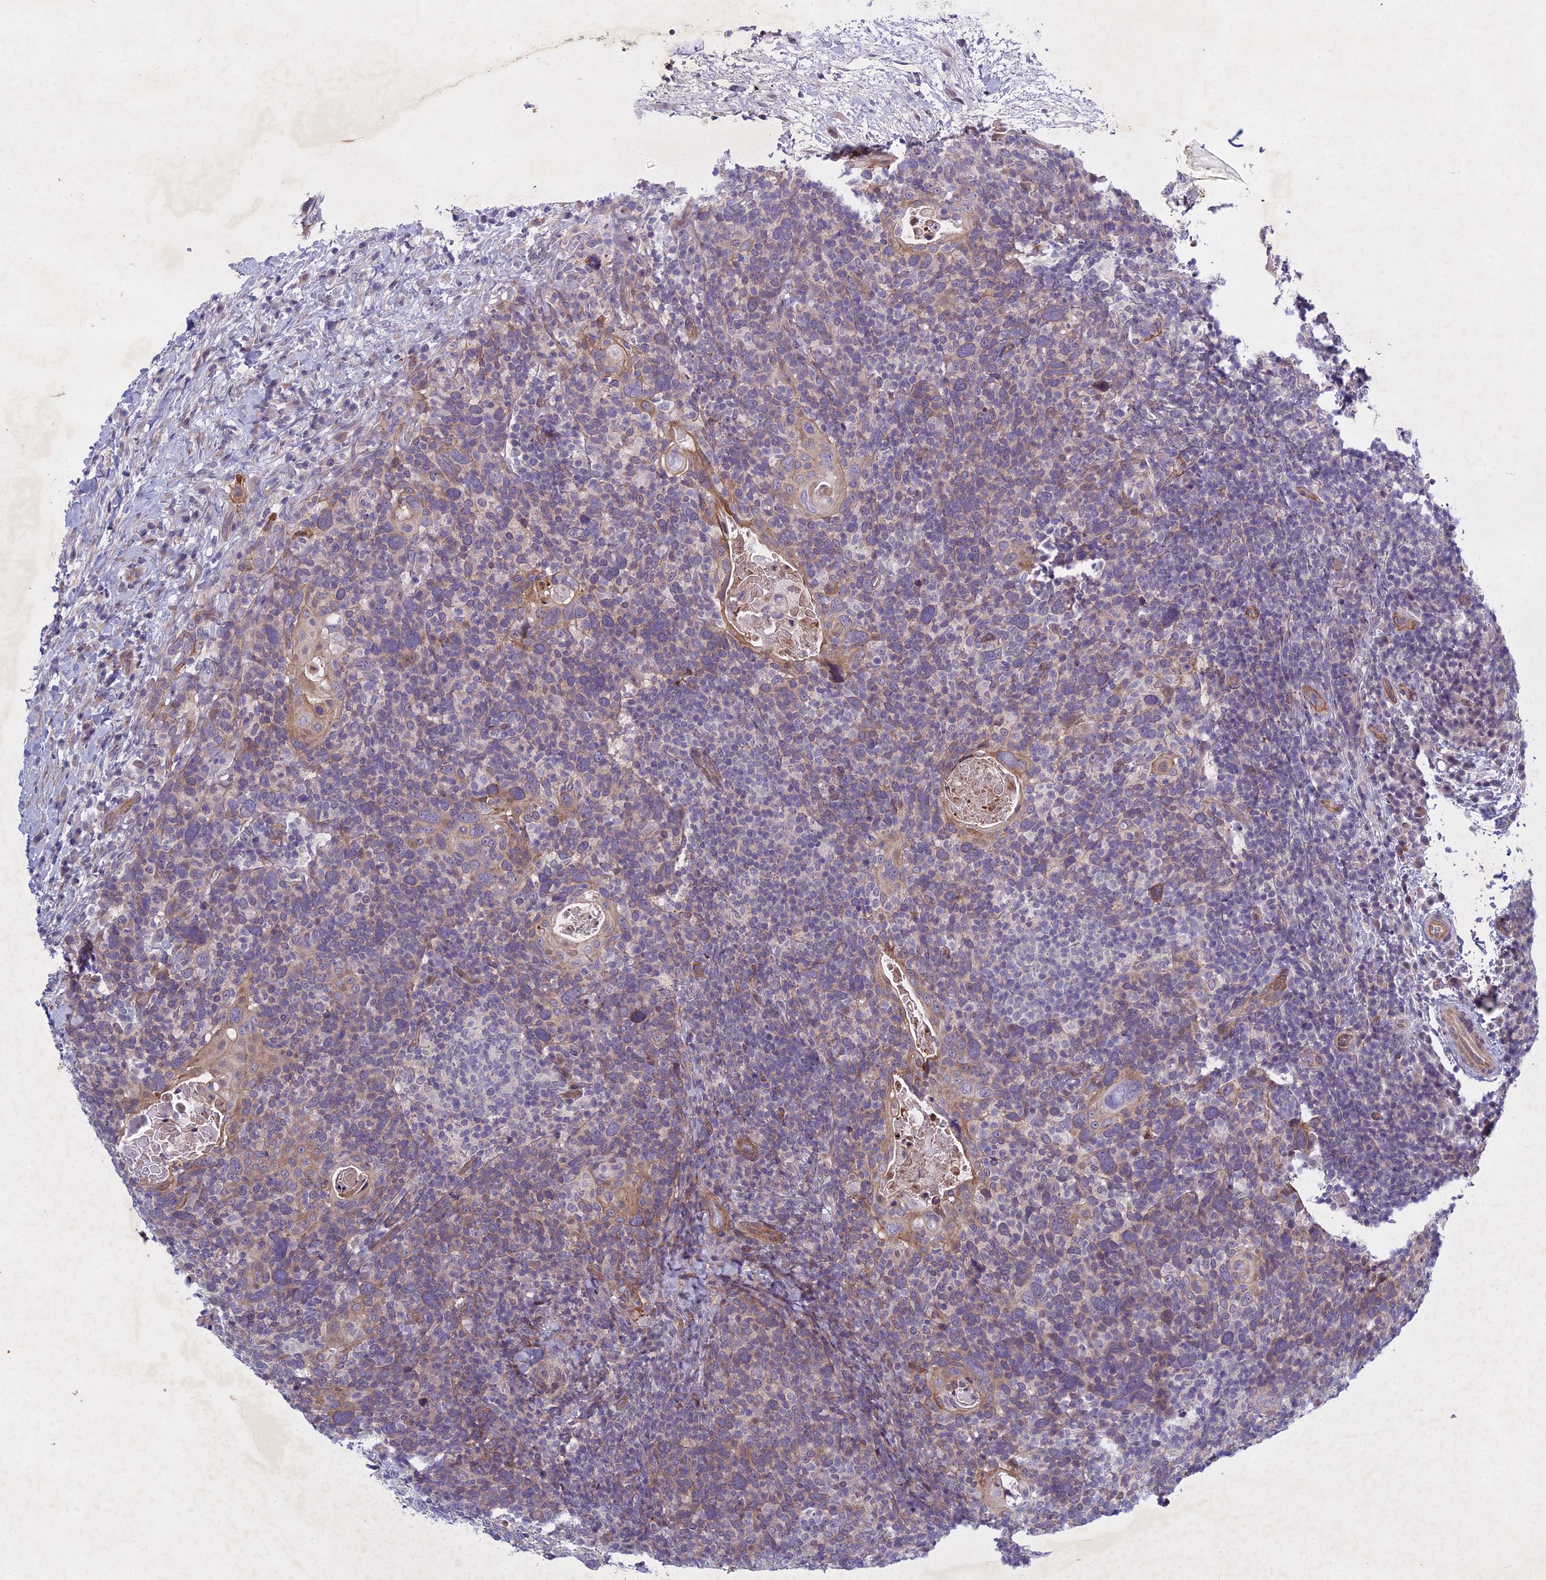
{"staining": {"intensity": "weak", "quantity": "25%-75%", "location": "cytoplasmic/membranous"}, "tissue": "head and neck cancer", "cell_type": "Tumor cells", "image_type": "cancer", "snomed": [{"axis": "morphology", "description": "Squamous cell carcinoma, NOS"}, {"axis": "morphology", "description": "Squamous cell carcinoma, metastatic, NOS"}, {"axis": "topography", "description": "Lymph node"}, {"axis": "topography", "description": "Head-Neck"}], "caption": "Human head and neck cancer (squamous cell carcinoma) stained with a brown dye shows weak cytoplasmic/membranous positive positivity in about 25%-75% of tumor cells.", "gene": "PTHLH", "patient": {"sex": "male", "age": 62}}